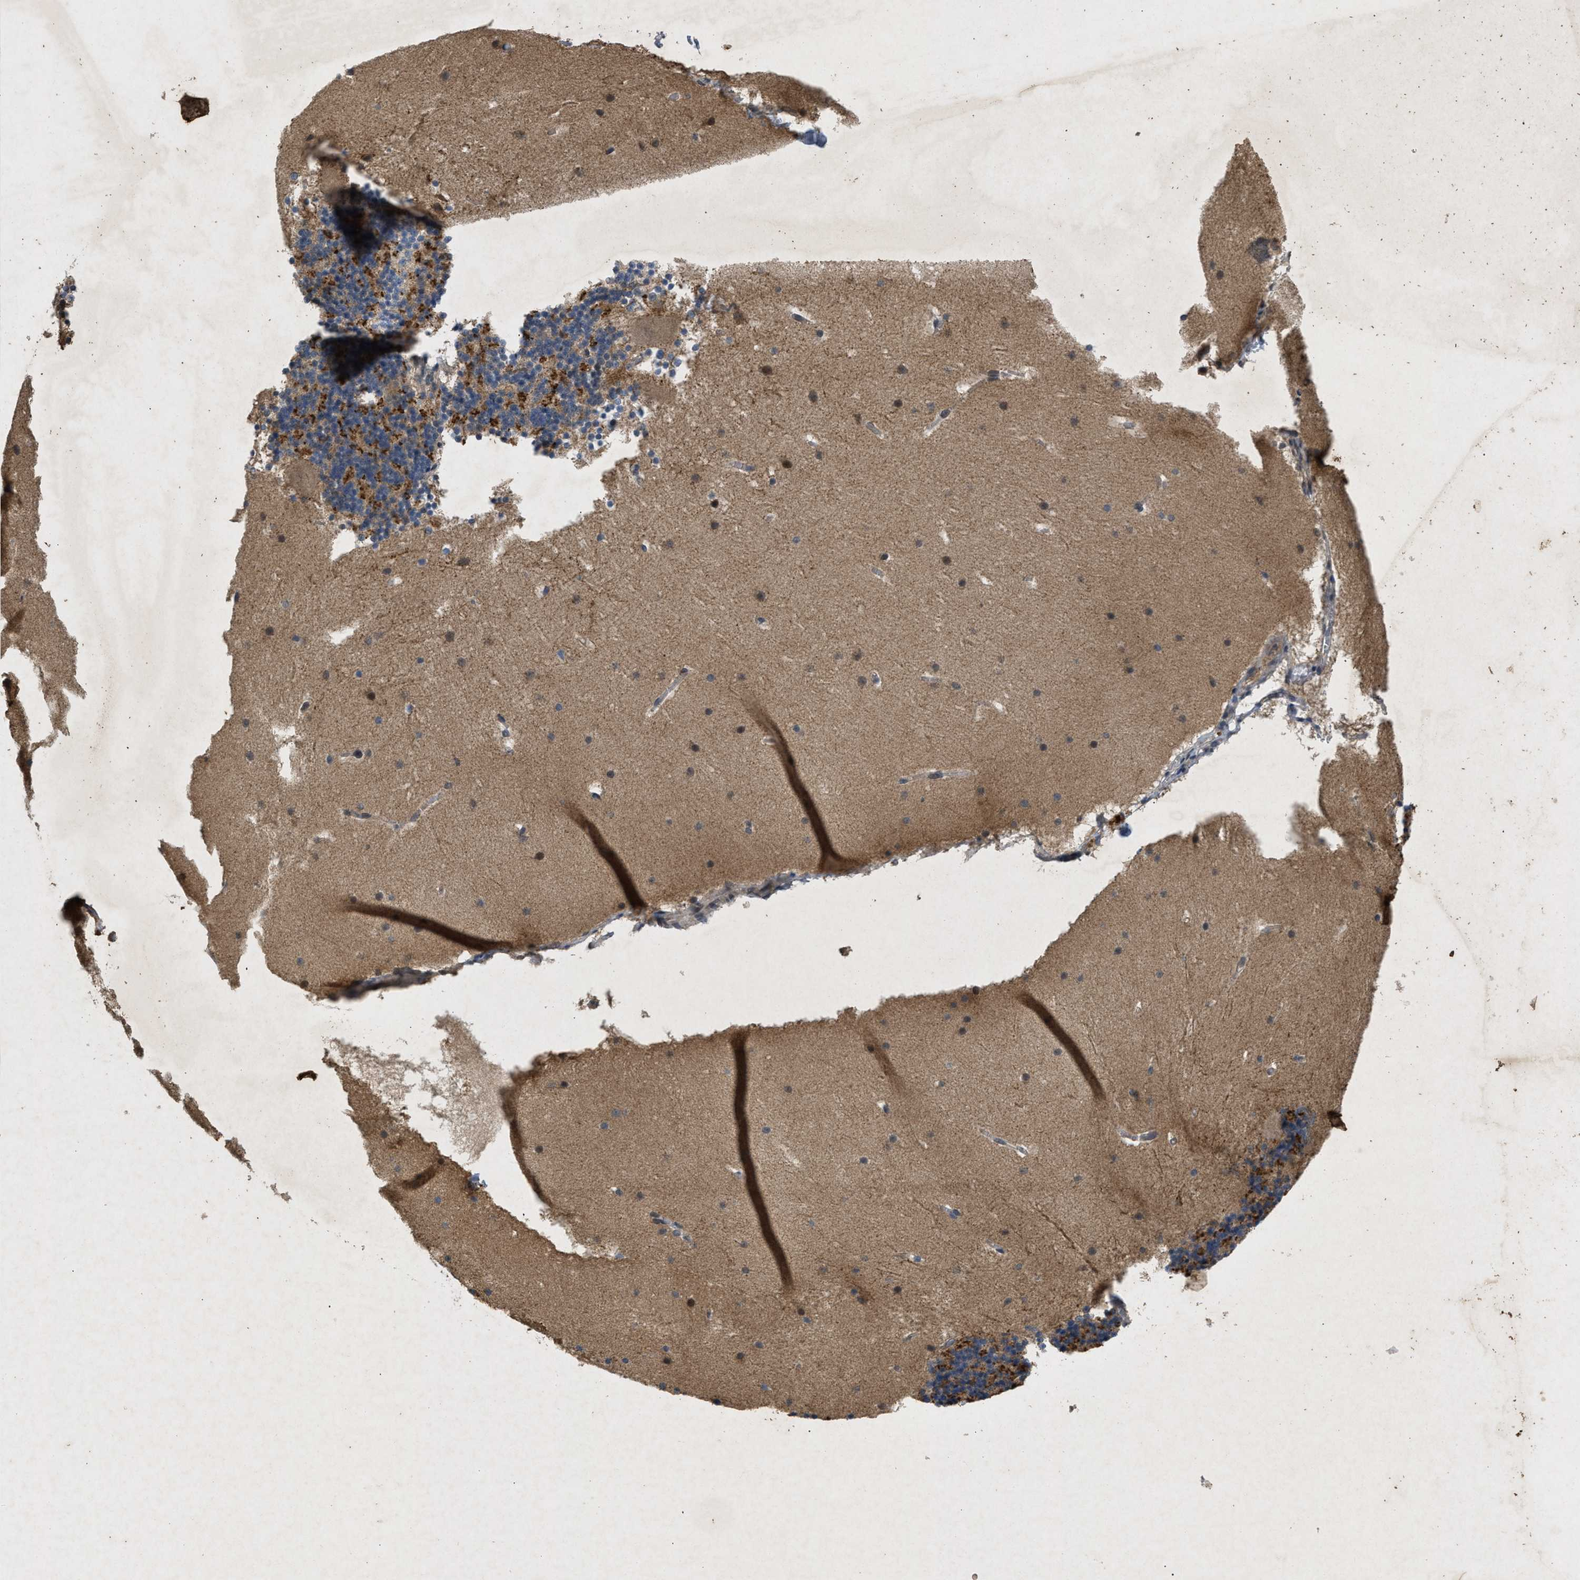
{"staining": {"intensity": "moderate", "quantity": "25%-75%", "location": "cytoplasmic/membranous"}, "tissue": "cerebellum", "cell_type": "Cells in granular layer", "image_type": "normal", "snomed": [{"axis": "morphology", "description": "Normal tissue, NOS"}, {"axis": "topography", "description": "Cerebellum"}], "caption": "The histopathology image exhibits immunohistochemical staining of benign cerebellum. There is moderate cytoplasmic/membranous positivity is seen in about 25%-75% of cells in granular layer.", "gene": "PRKG2", "patient": {"sex": "male", "age": 45}}